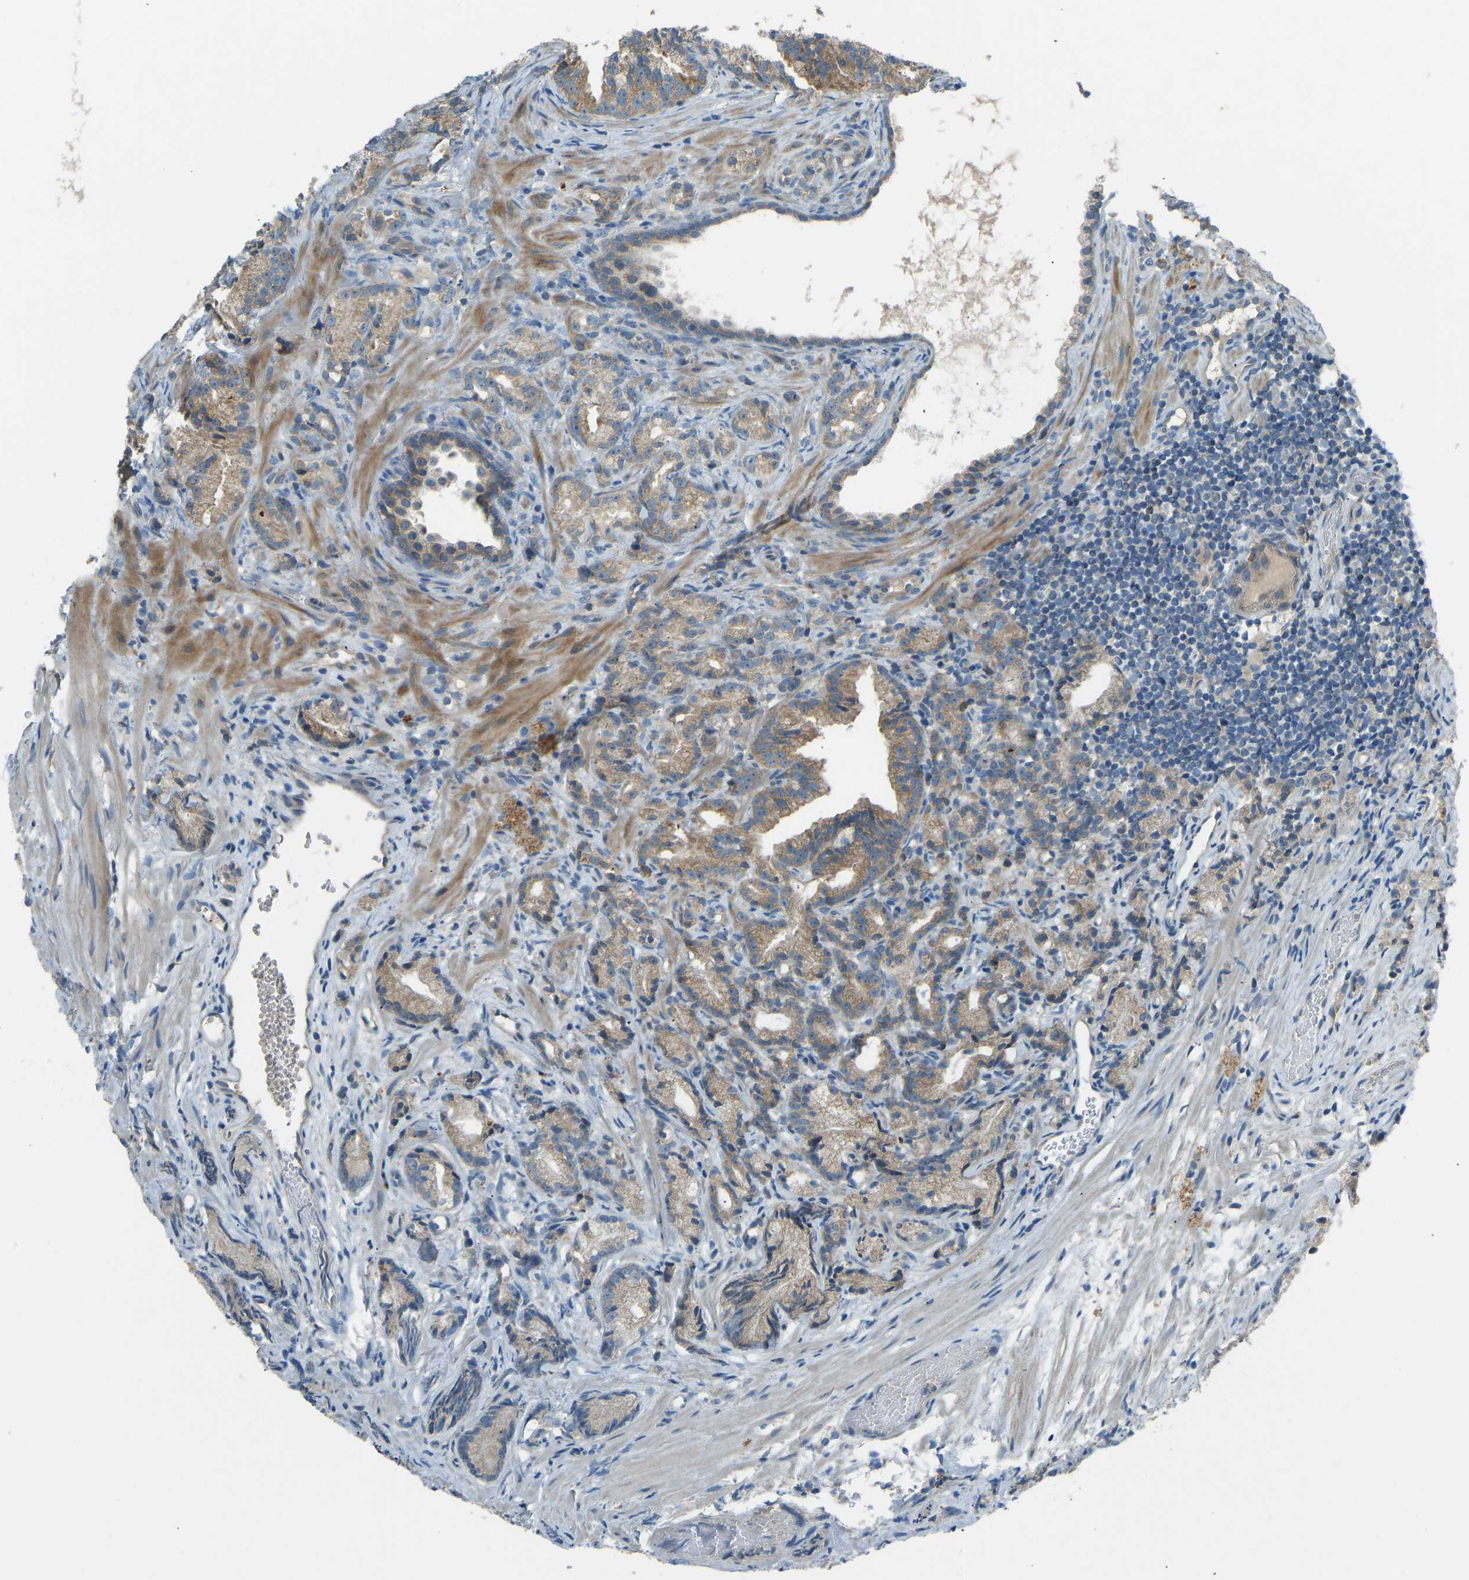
{"staining": {"intensity": "moderate", "quantity": ">75%", "location": "cytoplasmic/membranous"}, "tissue": "prostate cancer", "cell_type": "Tumor cells", "image_type": "cancer", "snomed": [{"axis": "morphology", "description": "Adenocarcinoma, Low grade"}, {"axis": "topography", "description": "Prostate"}], "caption": "High-power microscopy captured an IHC histopathology image of prostate cancer (adenocarcinoma (low-grade)), revealing moderate cytoplasmic/membranous positivity in approximately >75% of tumor cells.", "gene": "STAU2", "patient": {"sex": "male", "age": 89}}